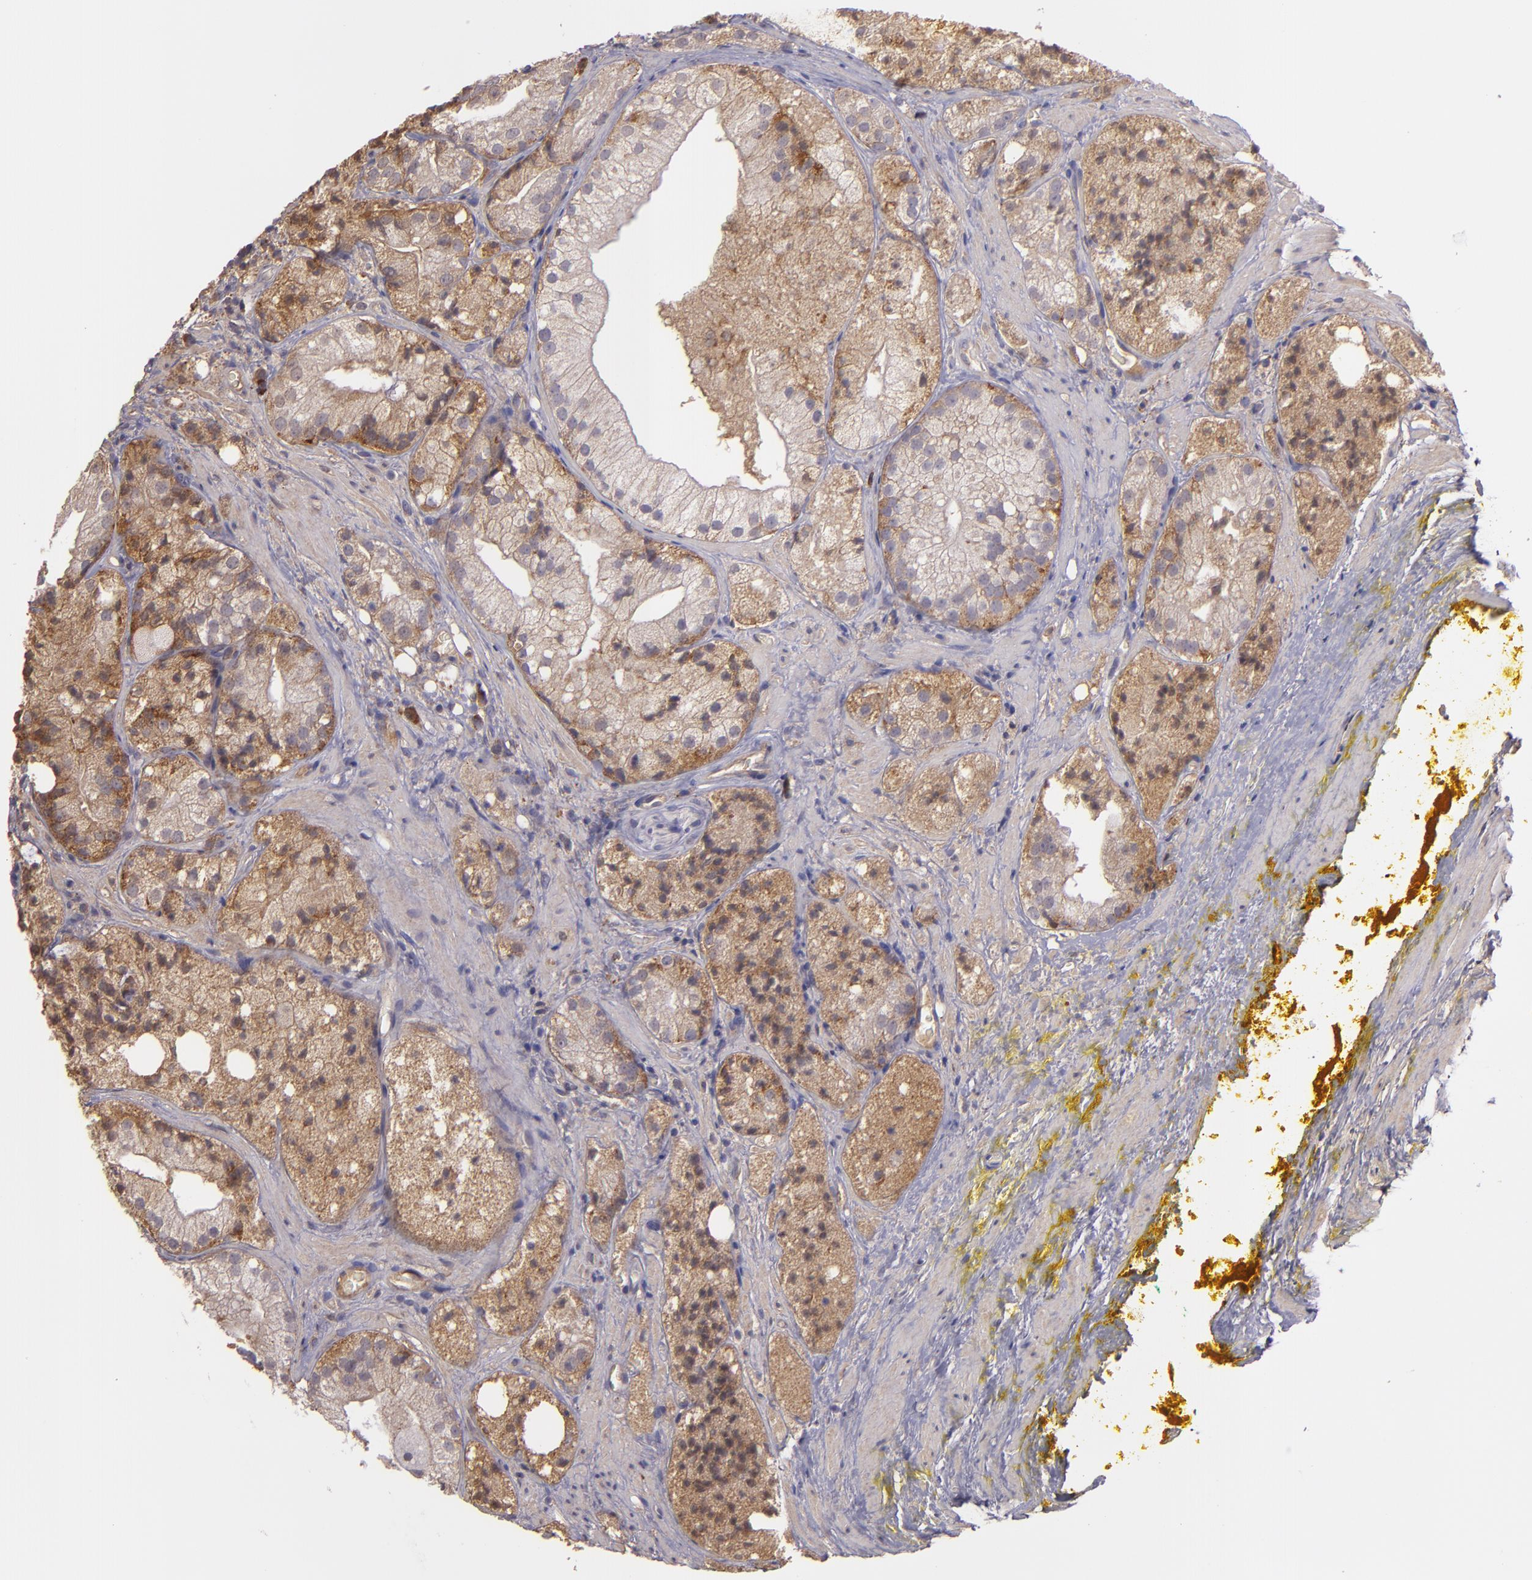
{"staining": {"intensity": "strong", "quantity": ">75%", "location": "cytoplasmic/membranous"}, "tissue": "prostate cancer", "cell_type": "Tumor cells", "image_type": "cancer", "snomed": [{"axis": "morphology", "description": "Adenocarcinoma, Low grade"}, {"axis": "topography", "description": "Prostate"}], "caption": "An IHC histopathology image of neoplastic tissue is shown. Protein staining in brown highlights strong cytoplasmic/membranous positivity in prostate cancer within tumor cells.", "gene": "ECE1", "patient": {"sex": "male", "age": 60}}